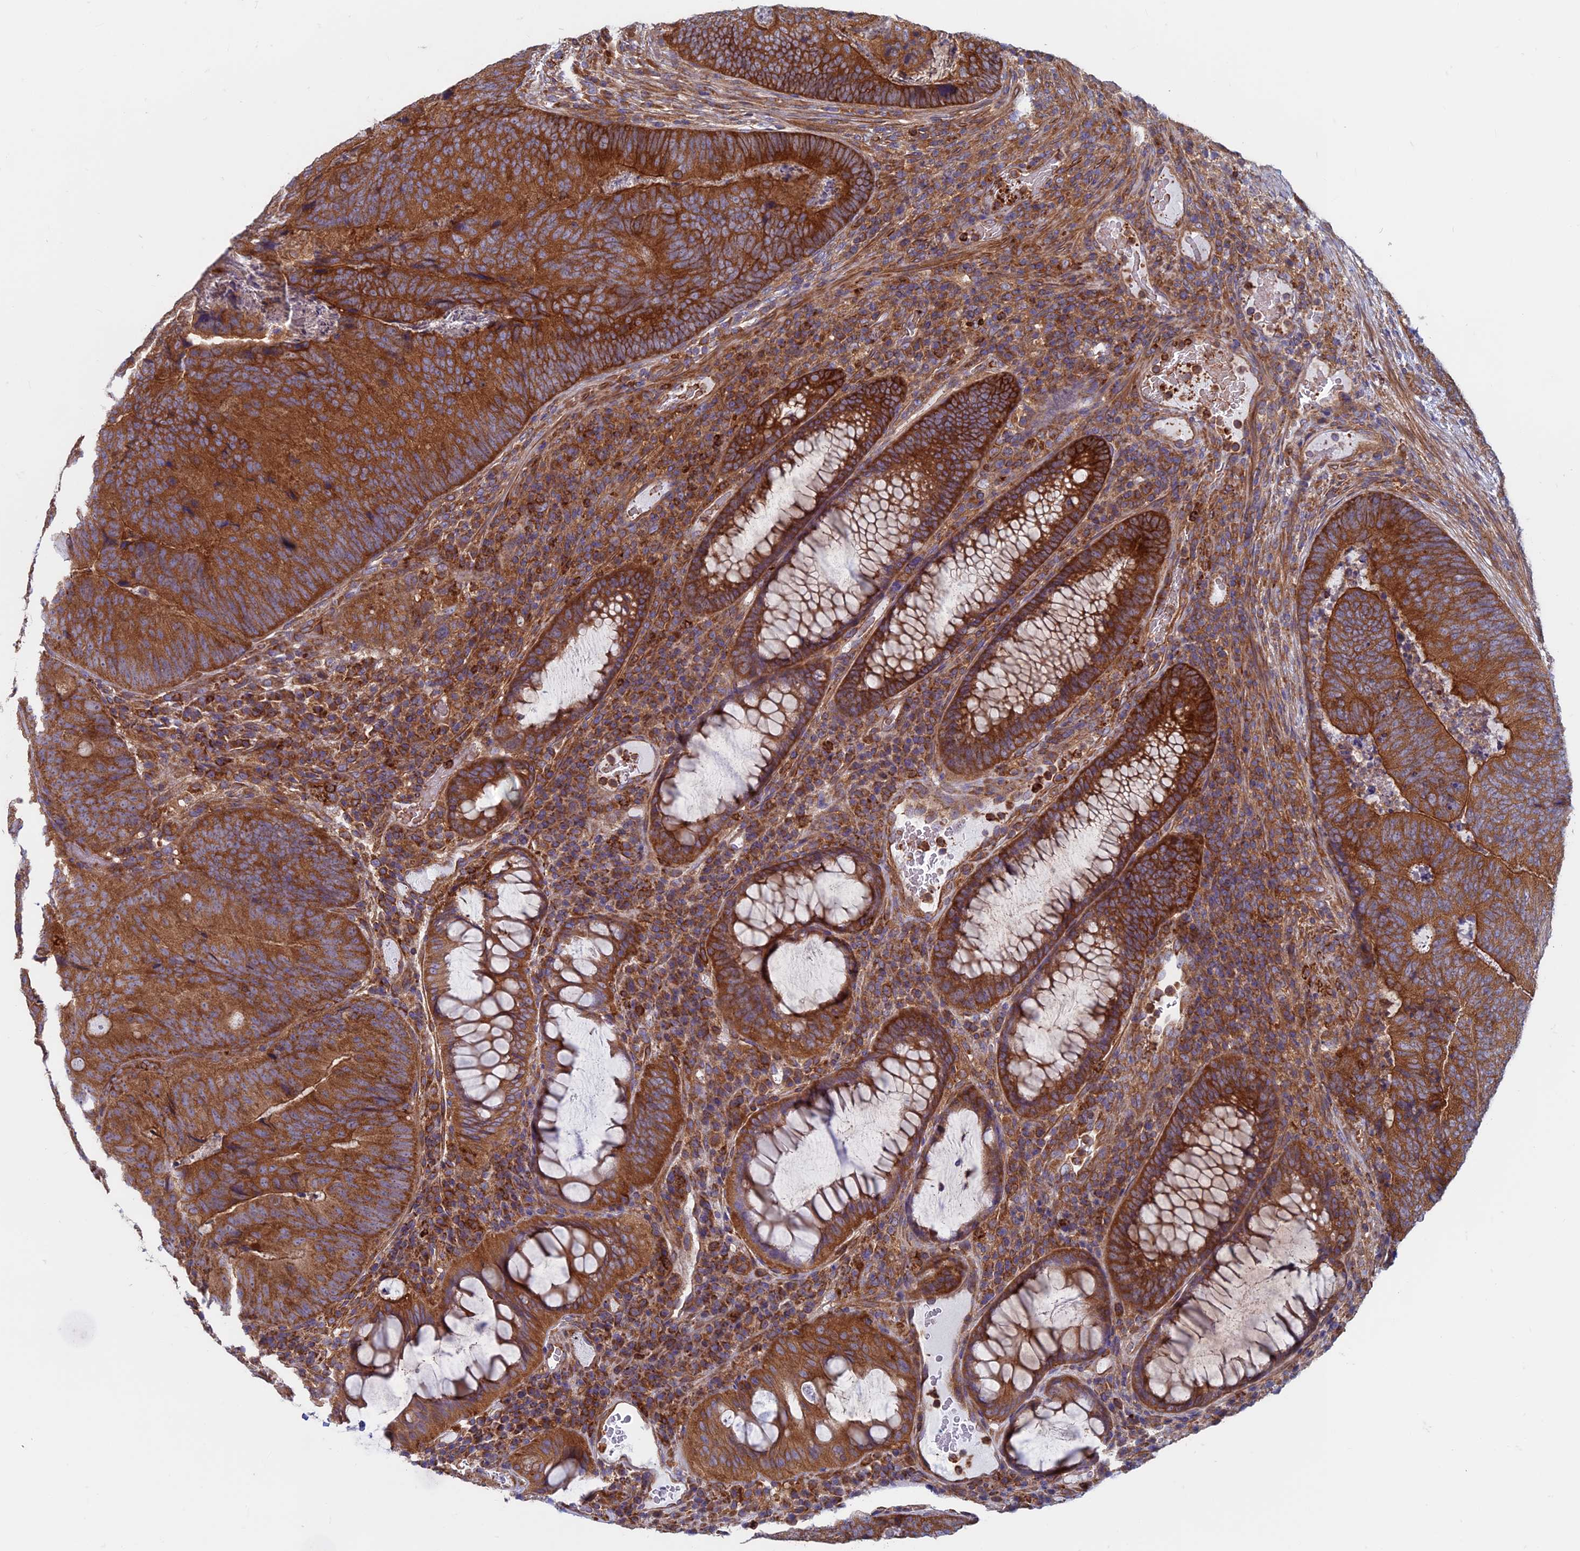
{"staining": {"intensity": "strong", "quantity": ">75%", "location": "cytoplasmic/membranous"}, "tissue": "colorectal cancer", "cell_type": "Tumor cells", "image_type": "cancer", "snomed": [{"axis": "morphology", "description": "Adenocarcinoma, NOS"}, {"axis": "topography", "description": "Colon"}], "caption": "A high amount of strong cytoplasmic/membranous staining is appreciated in about >75% of tumor cells in colorectal adenocarcinoma tissue.", "gene": "DNM1L", "patient": {"sex": "female", "age": 67}}